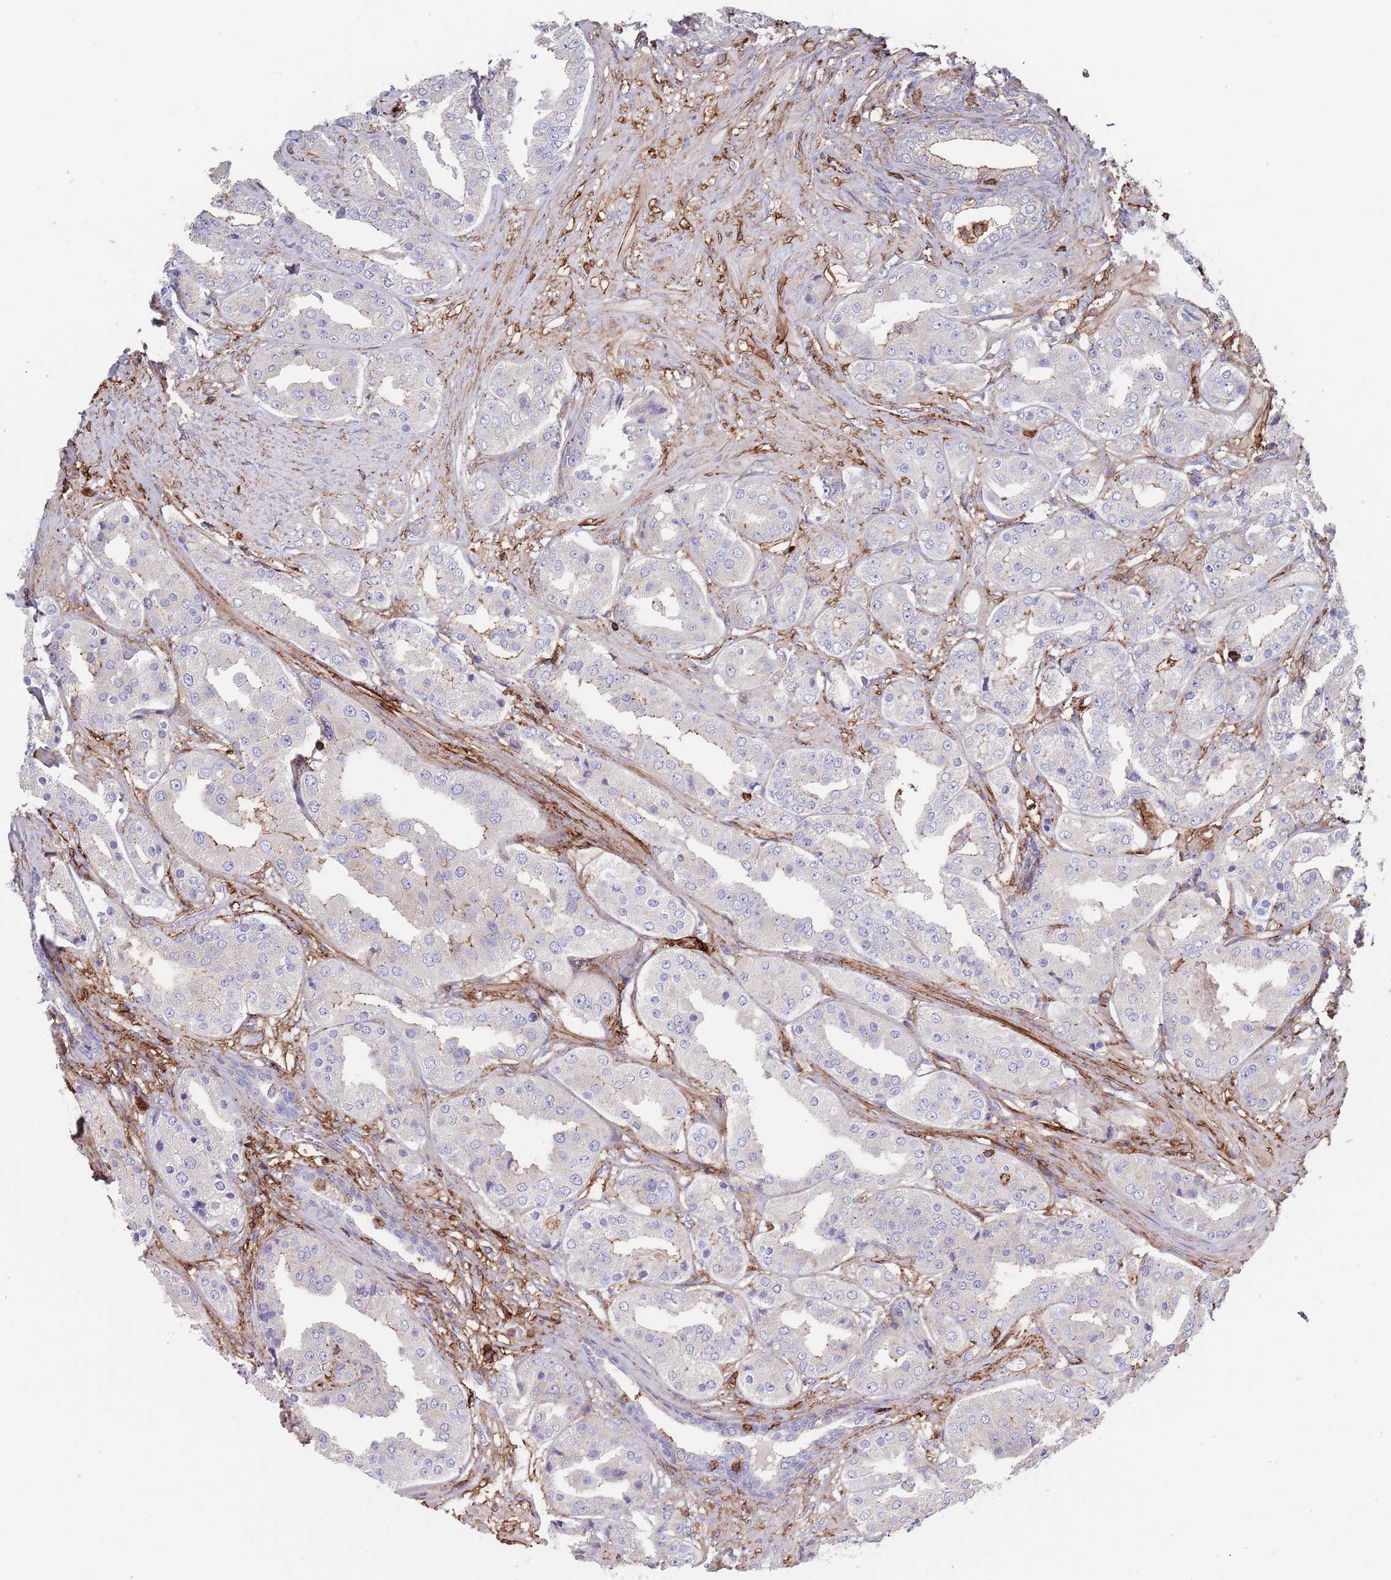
{"staining": {"intensity": "negative", "quantity": "none", "location": "none"}, "tissue": "prostate cancer", "cell_type": "Tumor cells", "image_type": "cancer", "snomed": [{"axis": "morphology", "description": "Adenocarcinoma, High grade"}, {"axis": "topography", "description": "Prostate"}], "caption": "Image shows no protein expression in tumor cells of prostate cancer tissue. Brightfield microscopy of IHC stained with DAB (brown) and hematoxylin (blue), captured at high magnification.", "gene": "RNF144A", "patient": {"sex": "male", "age": 63}}